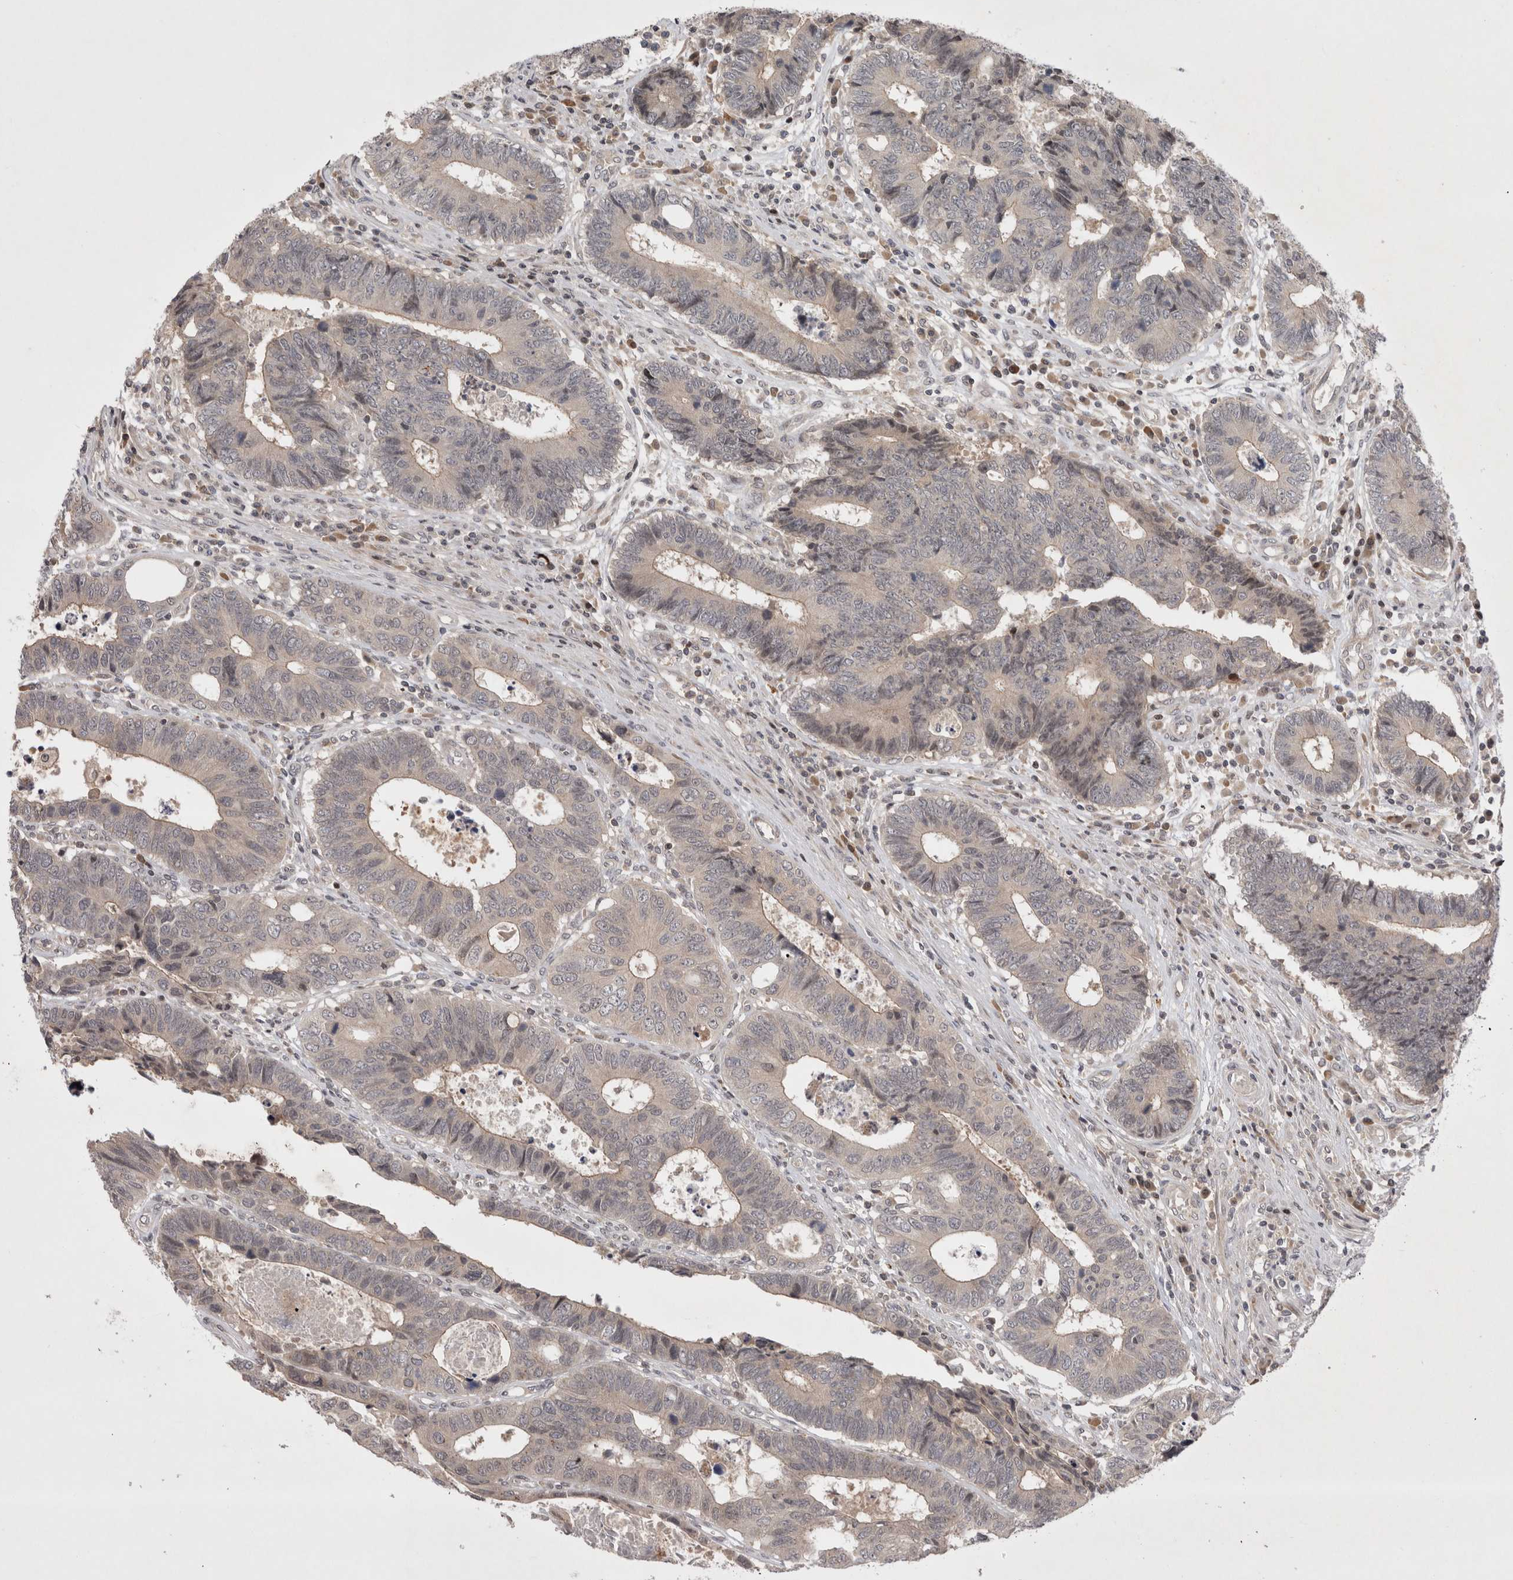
{"staining": {"intensity": "weak", "quantity": "<25%", "location": "cytoplasmic/membranous"}, "tissue": "colorectal cancer", "cell_type": "Tumor cells", "image_type": "cancer", "snomed": [{"axis": "morphology", "description": "Adenocarcinoma, NOS"}, {"axis": "topography", "description": "Rectum"}], "caption": "IHC histopathology image of neoplastic tissue: colorectal cancer (adenocarcinoma) stained with DAB (3,3'-diaminobenzidine) displays no significant protein staining in tumor cells. (Brightfield microscopy of DAB IHC at high magnification).", "gene": "PLEKHM1", "patient": {"sex": "male", "age": 84}}